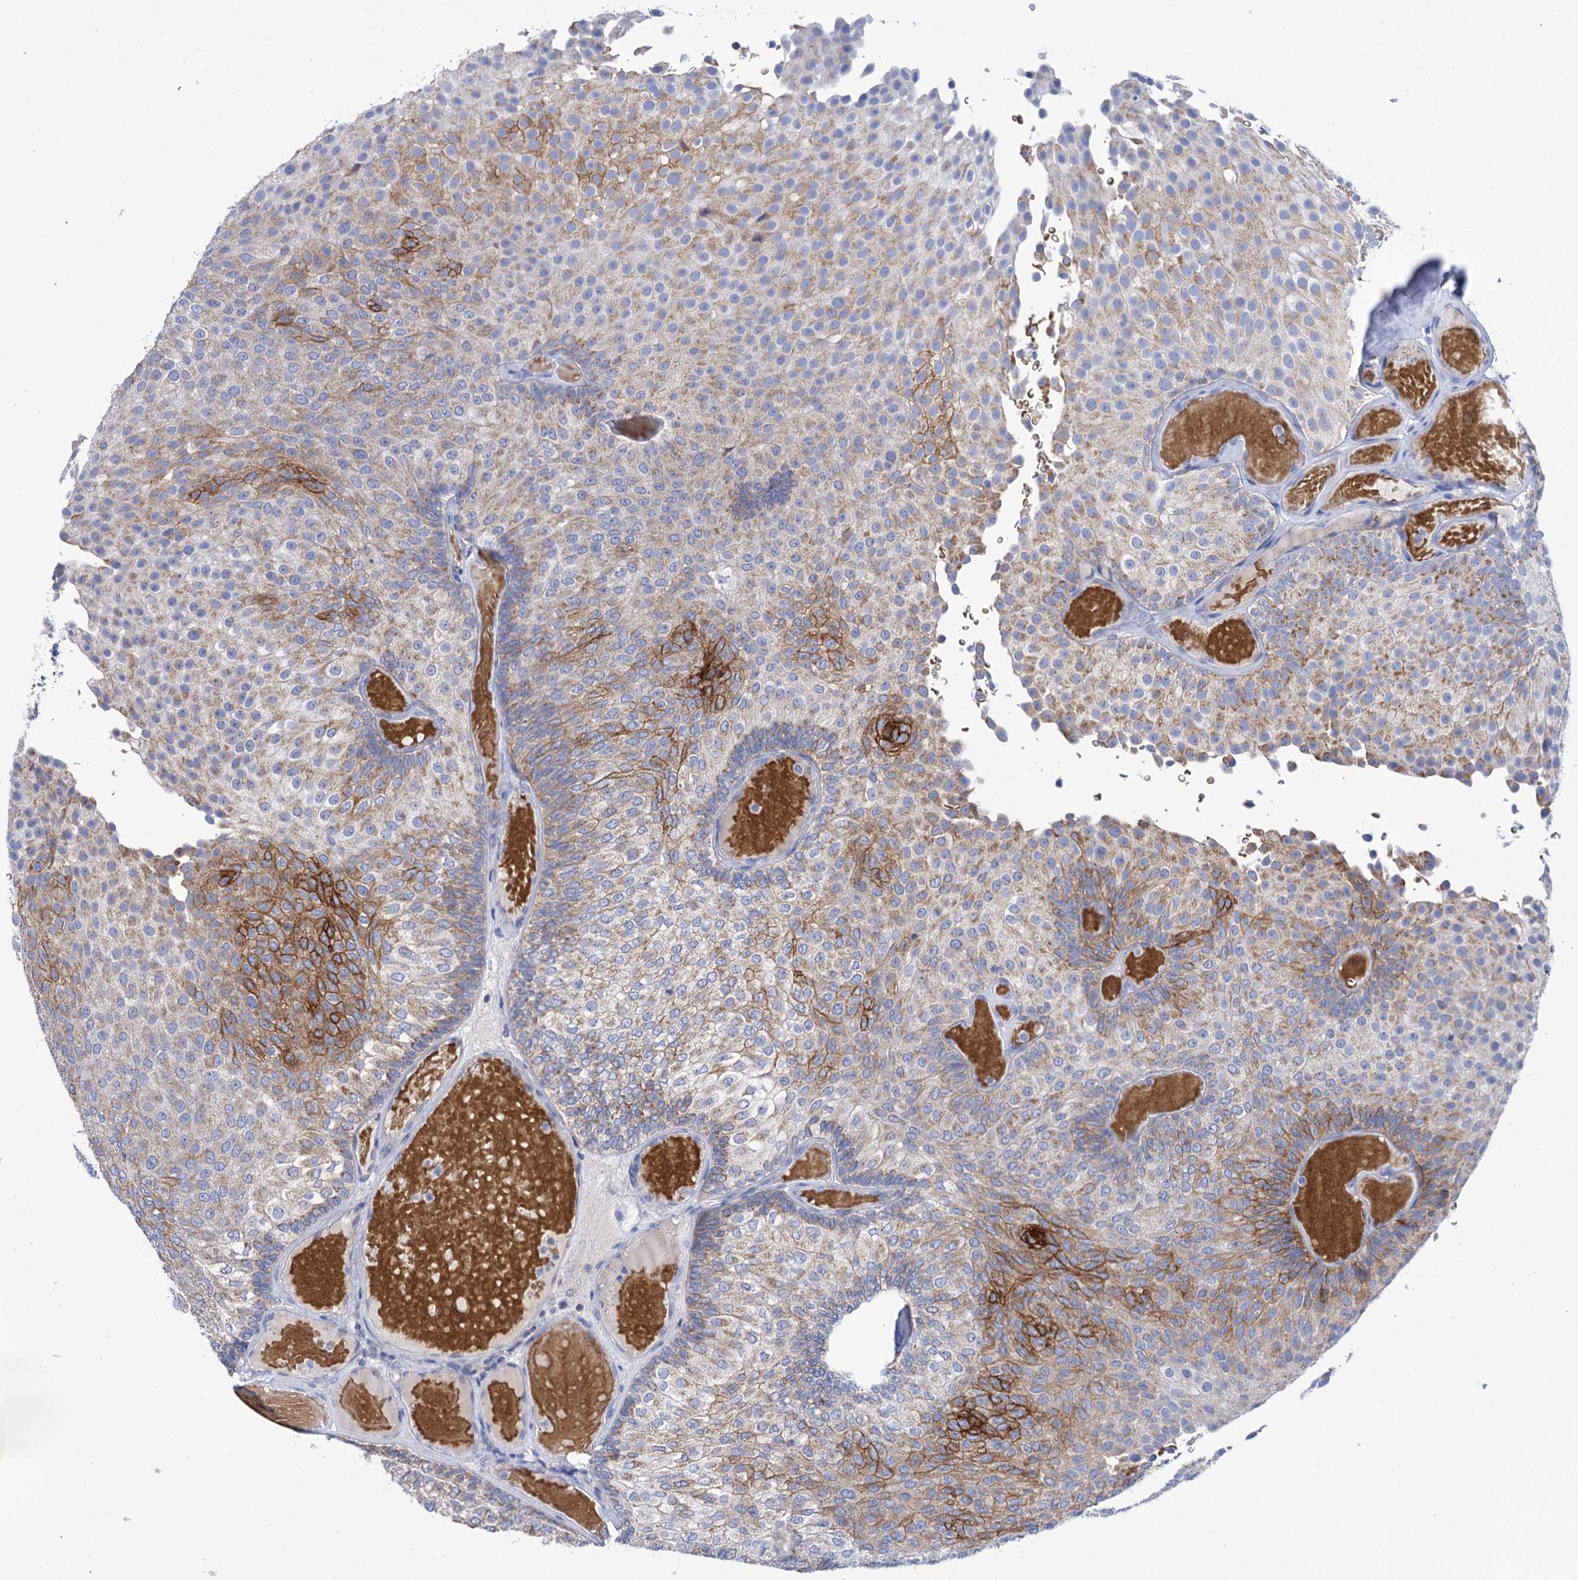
{"staining": {"intensity": "strong", "quantity": "<25%", "location": "cytoplasmic/membranous"}, "tissue": "urothelial cancer", "cell_type": "Tumor cells", "image_type": "cancer", "snomed": [{"axis": "morphology", "description": "Urothelial carcinoma, Low grade"}, {"axis": "topography", "description": "Urinary bladder"}], "caption": "Immunohistochemistry (DAB (3,3'-diaminobenzidine)) staining of human low-grade urothelial carcinoma shows strong cytoplasmic/membranous protein expression in approximately <25% of tumor cells.", "gene": "YARS2", "patient": {"sex": "male", "age": 78}}